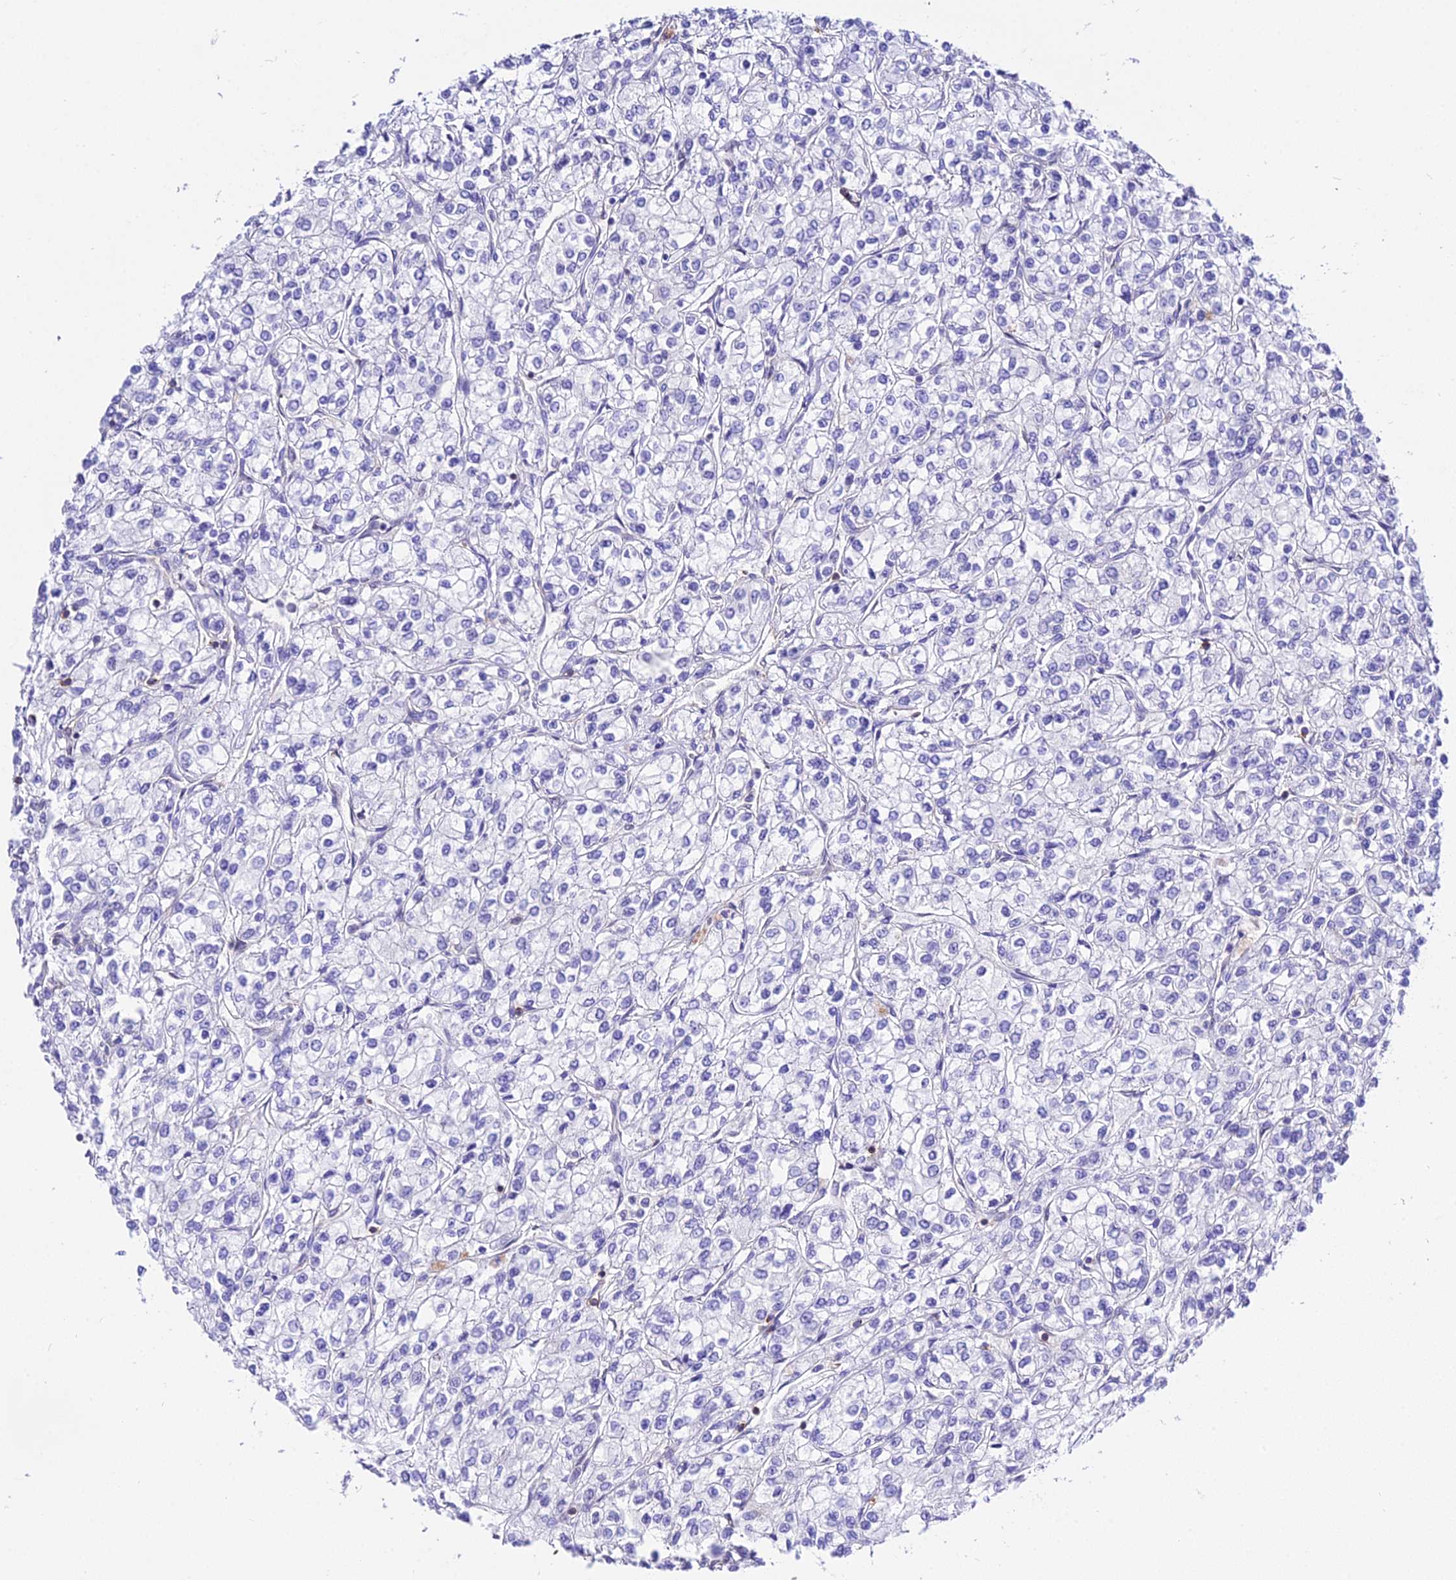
{"staining": {"intensity": "negative", "quantity": "none", "location": "none"}, "tissue": "renal cancer", "cell_type": "Tumor cells", "image_type": "cancer", "snomed": [{"axis": "morphology", "description": "Adenocarcinoma, NOS"}, {"axis": "topography", "description": "Kidney"}], "caption": "Tumor cells are negative for protein expression in human renal cancer (adenocarcinoma).", "gene": "S100A16", "patient": {"sex": "male", "age": 80}}